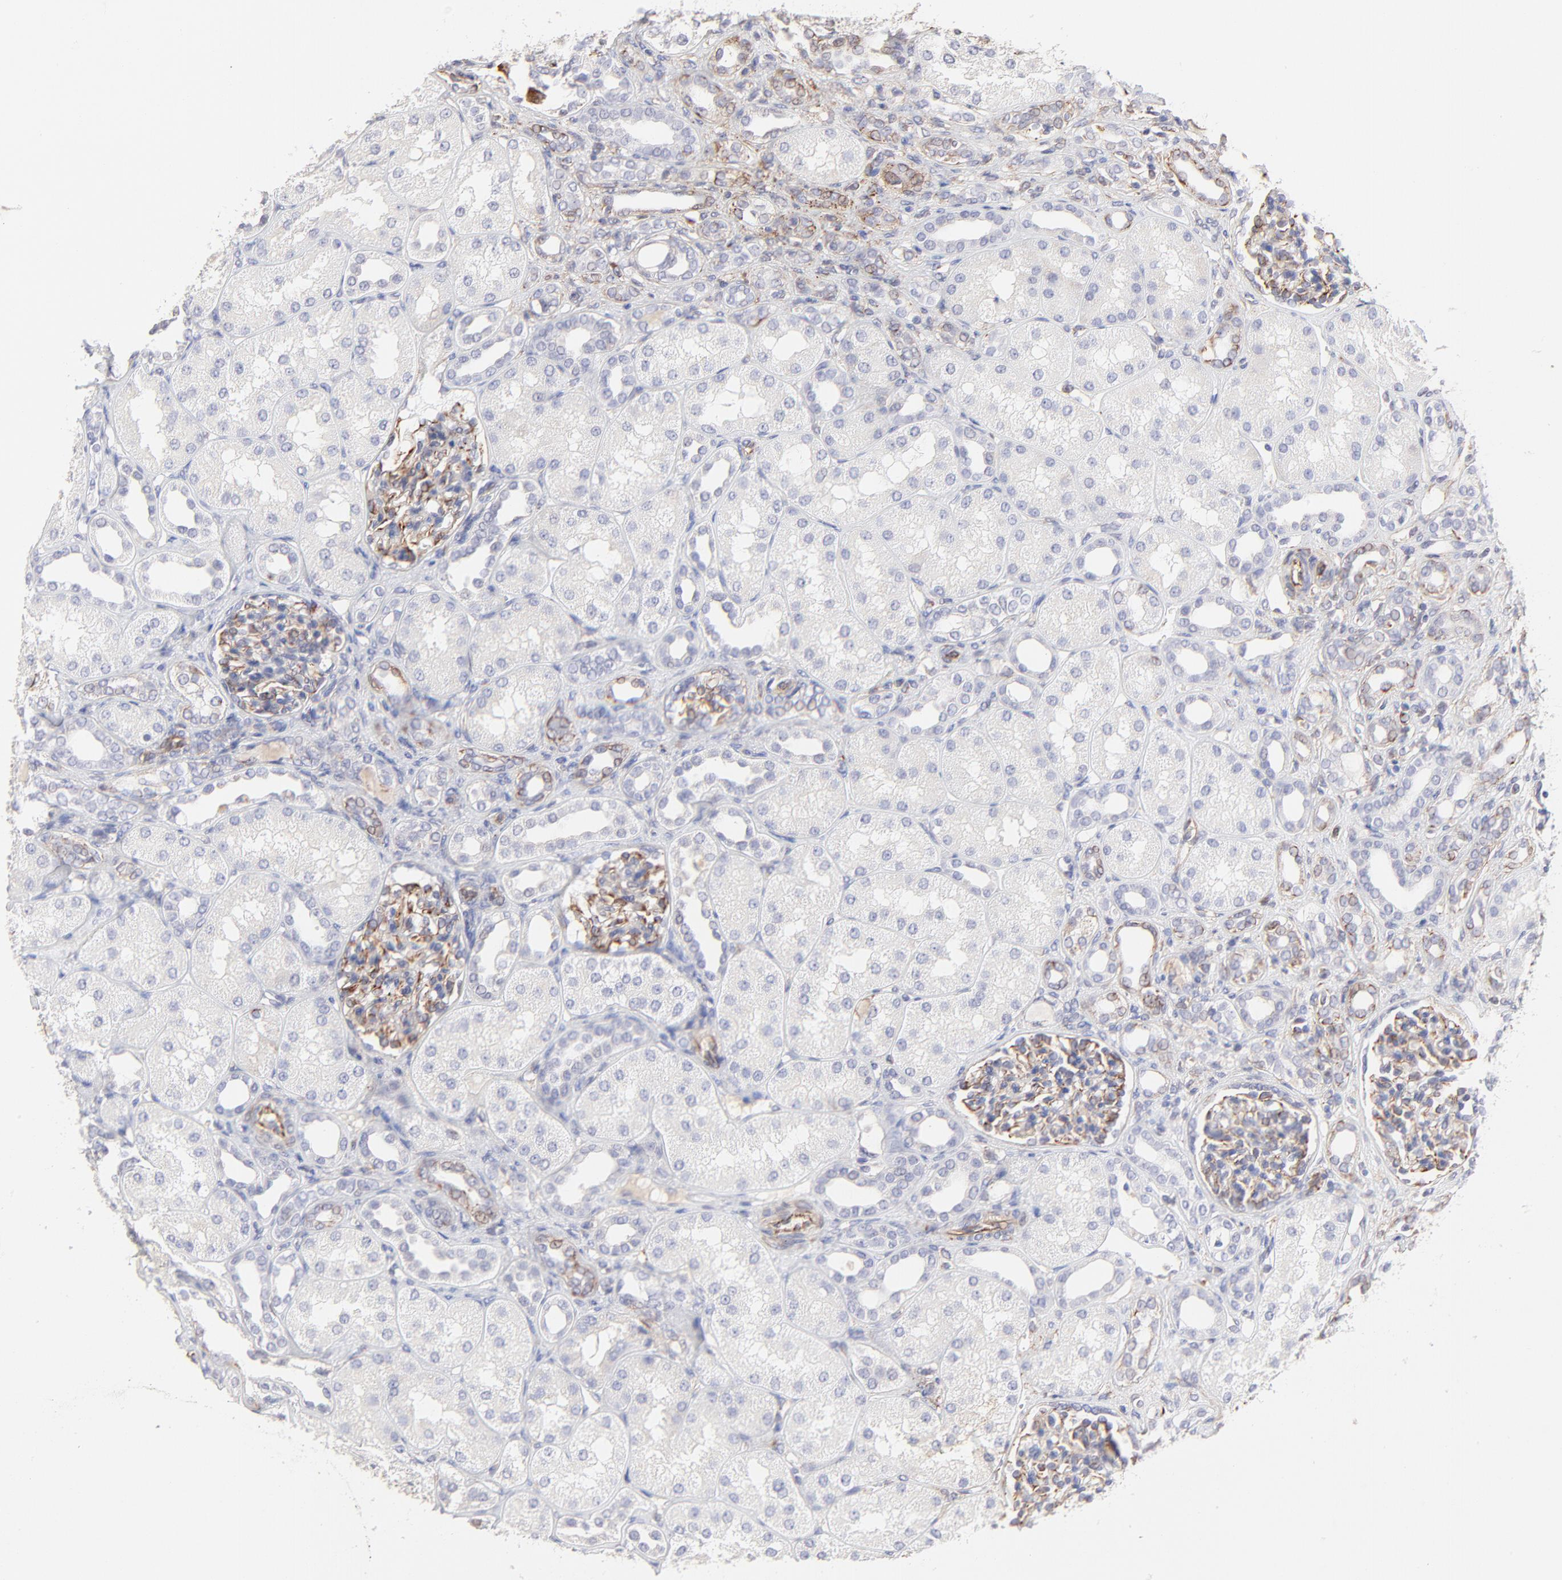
{"staining": {"intensity": "strong", "quantity": ">75%", "location": "cytoplasmic/membranous"}, "tissue": "kidney", "cell_type": "Cells in glomeruli", "image_type": "normal", "snomed": [{"axis": "morphology", "description": "Normal tissue, NOS"}, {"axis": "topography", "description": "Kidney"}], "caption": "A high amount of strong cytoplasmic/membranous expression is appreciated in about >75% of cells in glomeruli in normal kidney. (DAB = brown stain, brightfield microscopy at high magnification).", "gene": "COX8C", "patient": {"sex": "male", "age": 7}}